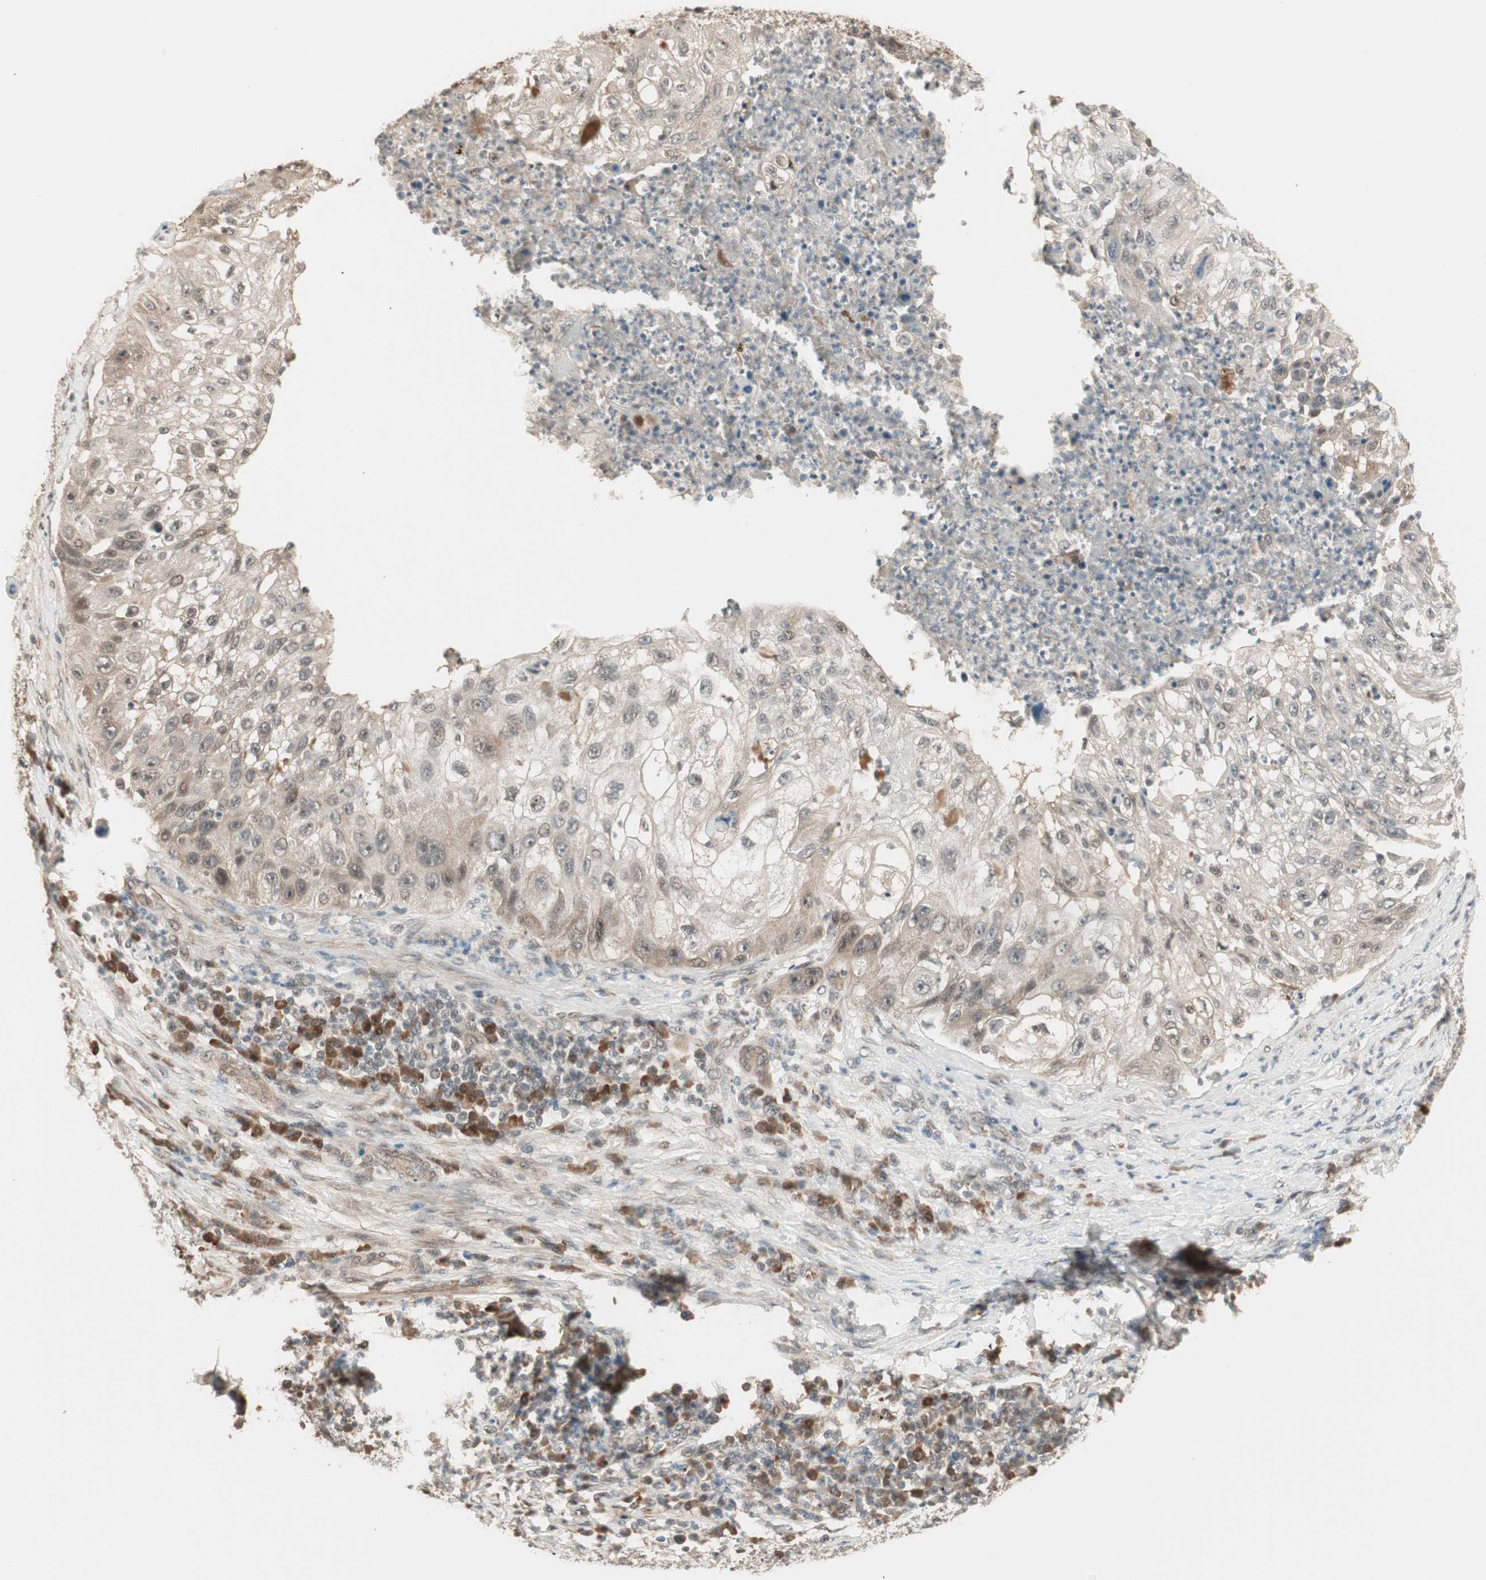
{"staining": {"intensity": "weak", "quantity": "25%-75%", "location": "cytoplasmic/membranous,nuclear"}, "tissue": "lung cancer", "cell_type": "Tumor cells", "image_type": "cancer", "snomed": [{"axis": "morphology", "description": "Inflammation, NOS"}, {"axis": "morphology", "description": "Squamous cell carcinoma, NOS"}, {"axis": "topography", "description": "Lymph node"}, {"axis": "topography", "description": "Soft tissue"}, {"axis": "topography", "description": "Lung"}], "caption": "Tumor cells demonstrate low levels of weak cytoplasmic/membranous and nuclear expression in about 25%-75% of cells in squamous cell carcinoma (lung).", "gene": "ZSCAN31", "patient": {"sex": "male", "age": 66}}